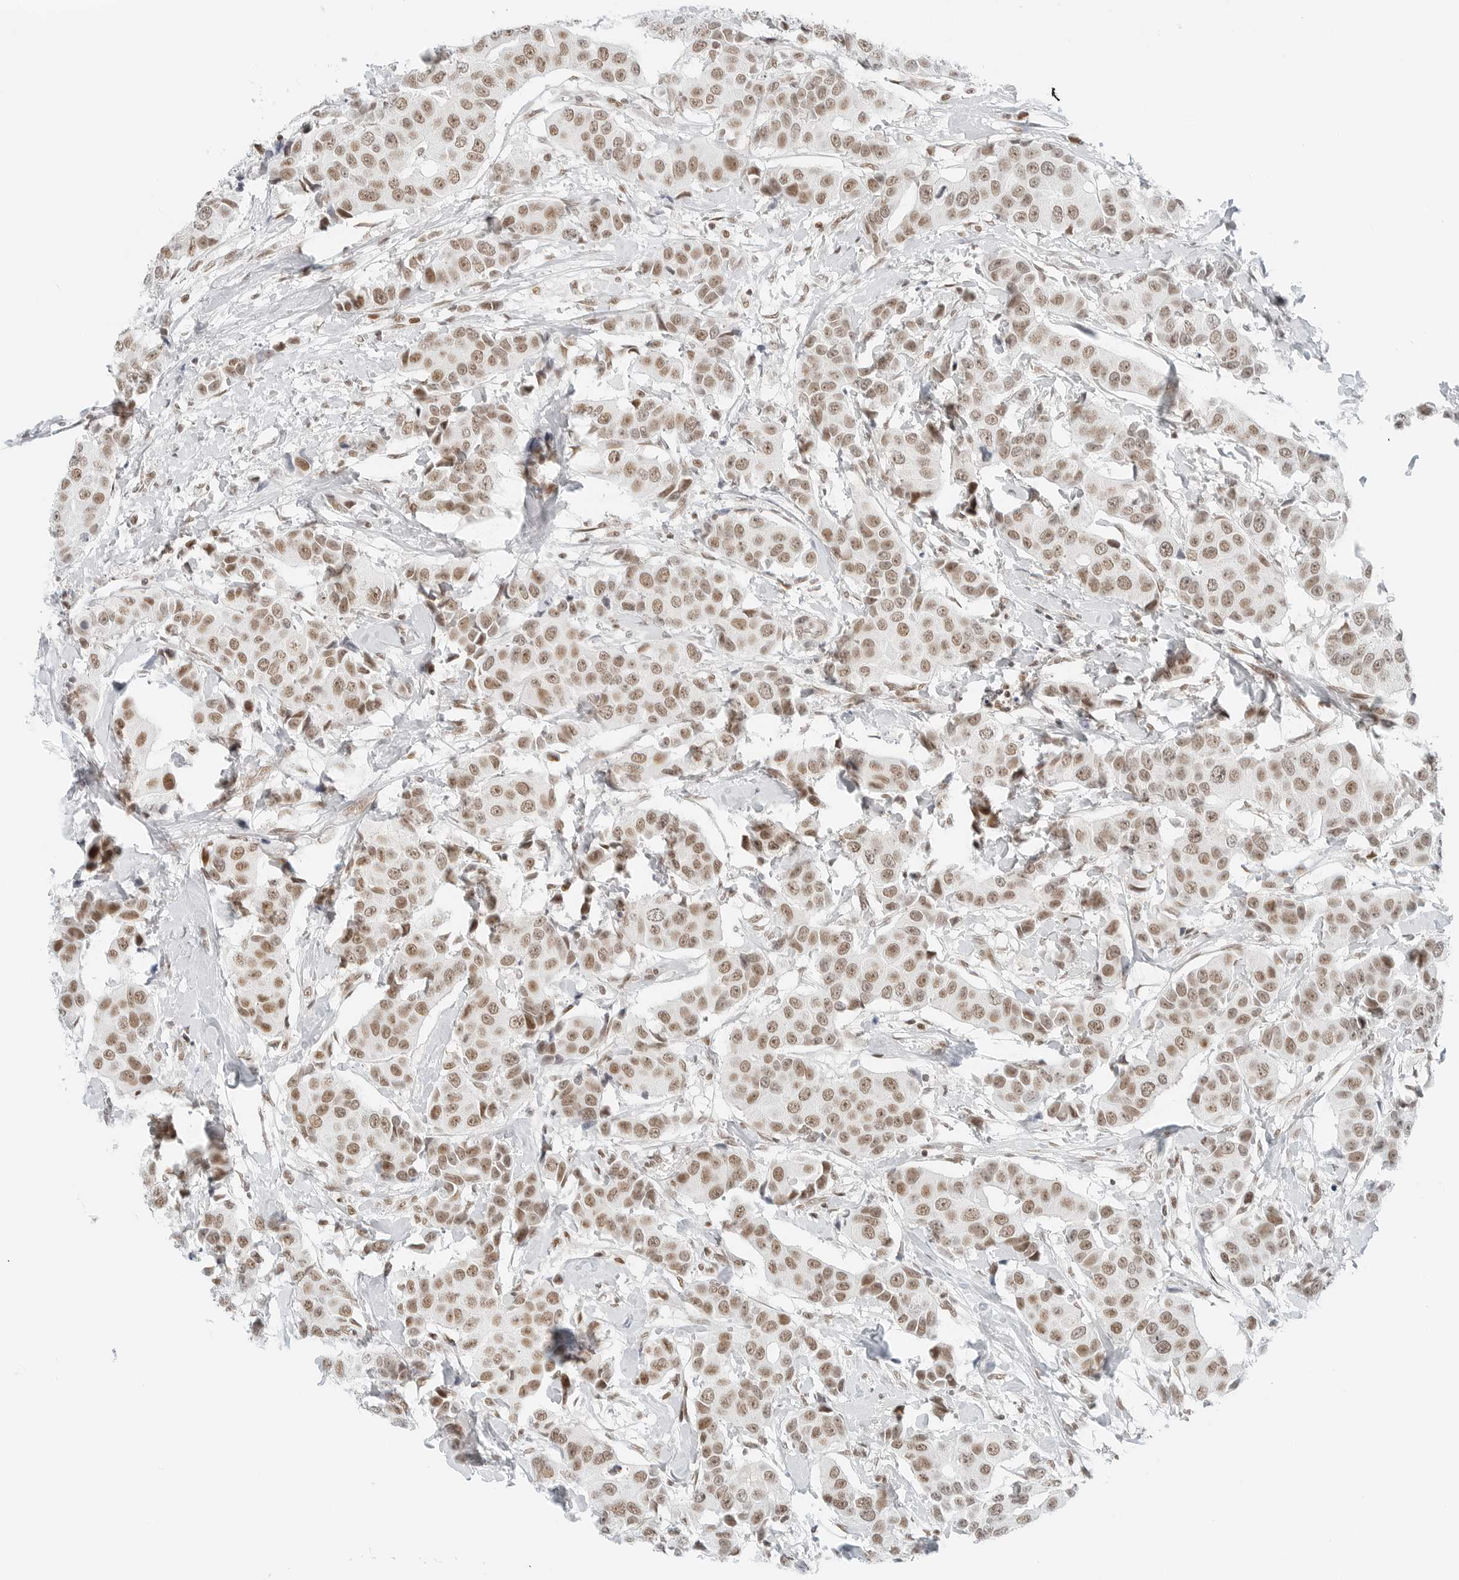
{"staining": {"intensity": "moderate", "quantity": ">75%", "location": "nuclear"}, "tissue": "breast cancer", "cell_type": "Tumor cells", "image_type": "cancer", "snomed": [{"axis": "morphology", "description": "Normal tissue, NOS"}, {"axis": "morphology", "description": "Duct carcinoma"}, {"axis": "topography", "description": "Breast"}], "caption": "There is medium levels of moderate nuclear positivity in tumor cells of infiltrating ductal carcinoma (breast), as demonstrated by immunohistochemical staining (brown color).", "gene": "CRTC2", "patient": {"sex": "female", "age": 39}}